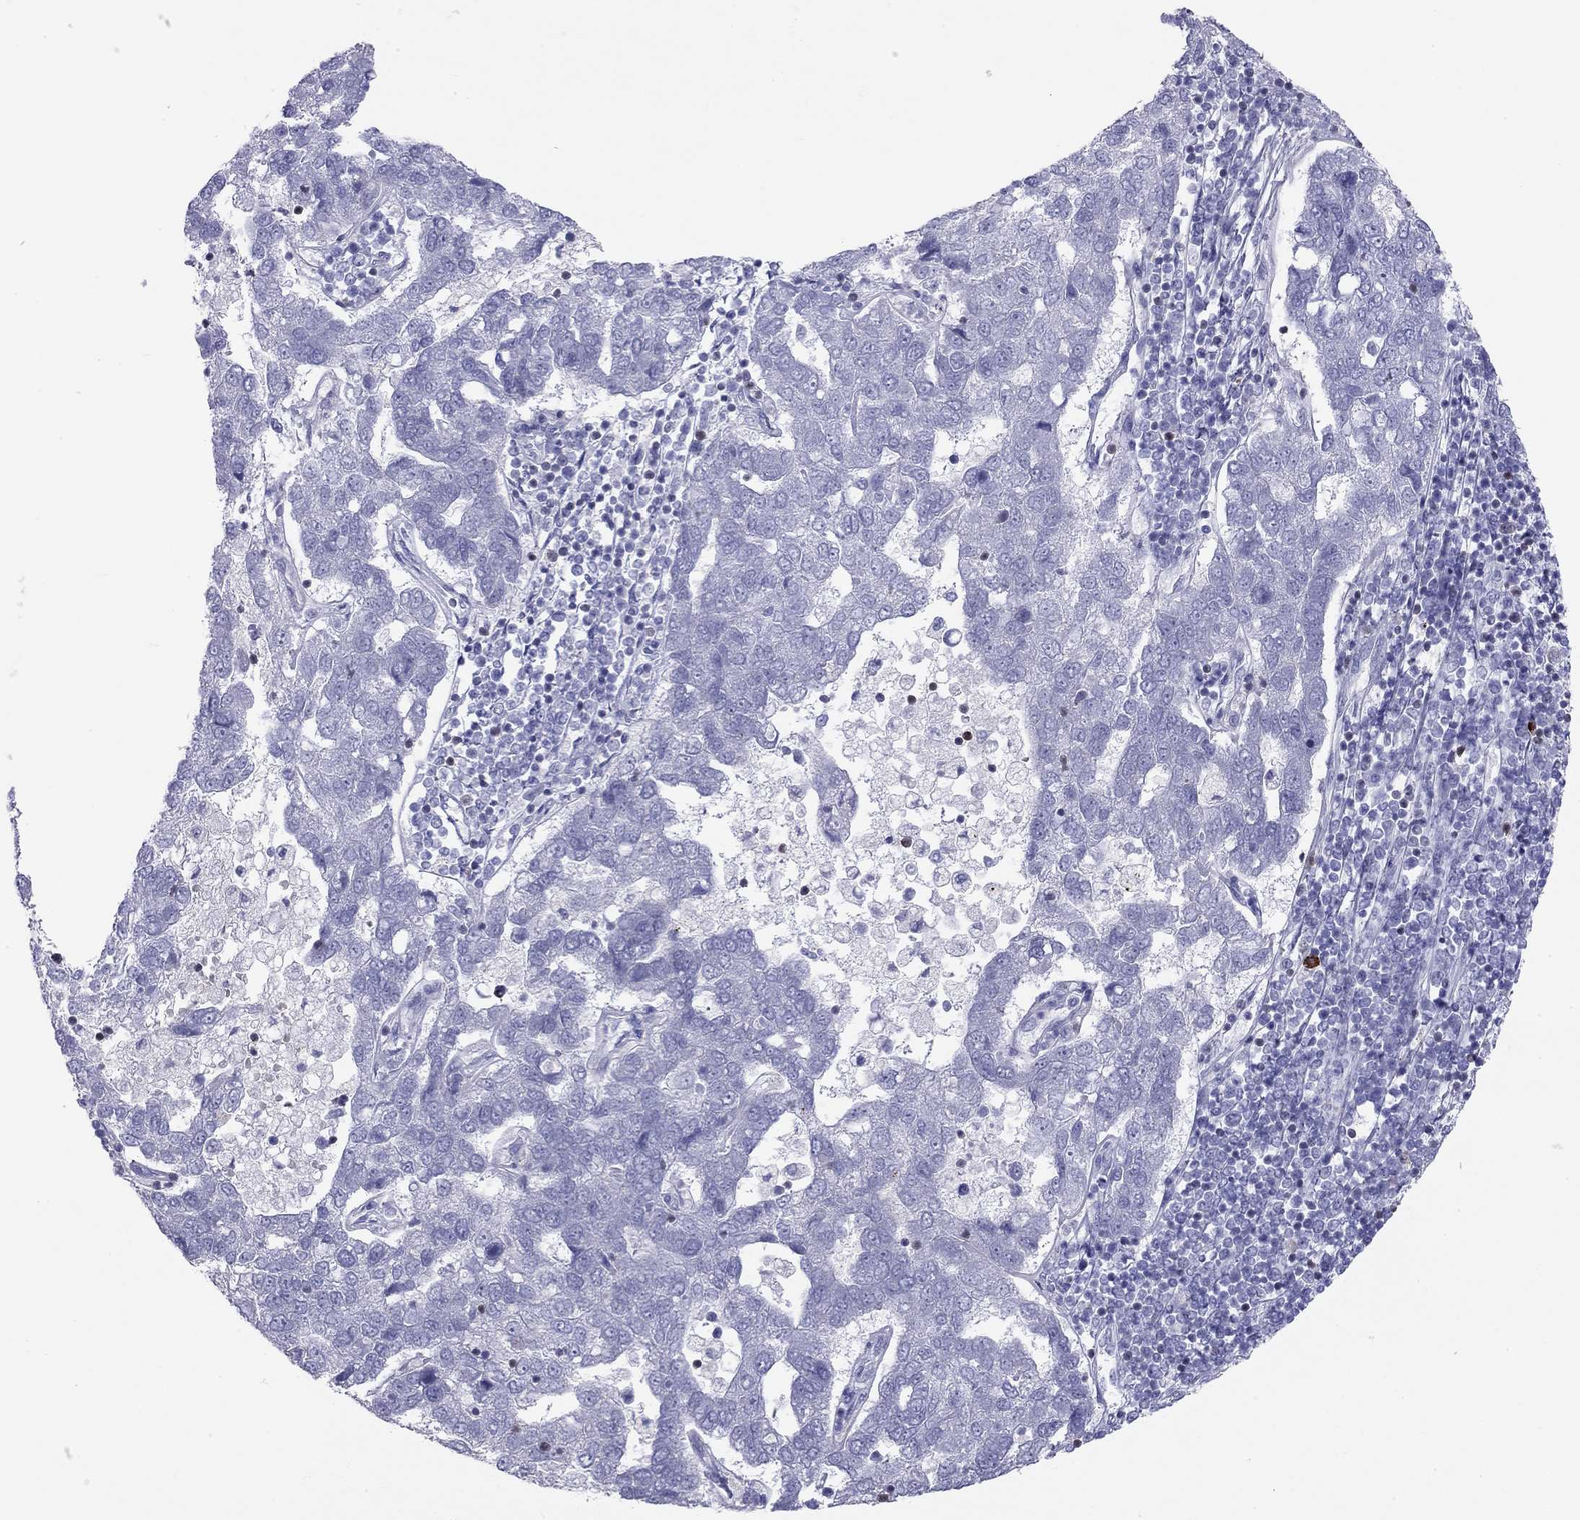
{"staining": {"intensity": "negative", "quantity": "none", "location": "none"}, "tissue": "pancreatic cancer", "cell_type": "Tumor cells", "image_type": "cancer", "snomed": [{"axis": "morphology", "description": "Adenocarcinoma, NOS"}, {"axis": "topography", "description": "Pancreas"}], "caption": "Pancreatic adenocarcinoma was stained to show a protein in brown. There is no significant positivity in tumor cells.", "gene": "SH2D2A", "patient": {"sex": "female", "age": 61}}